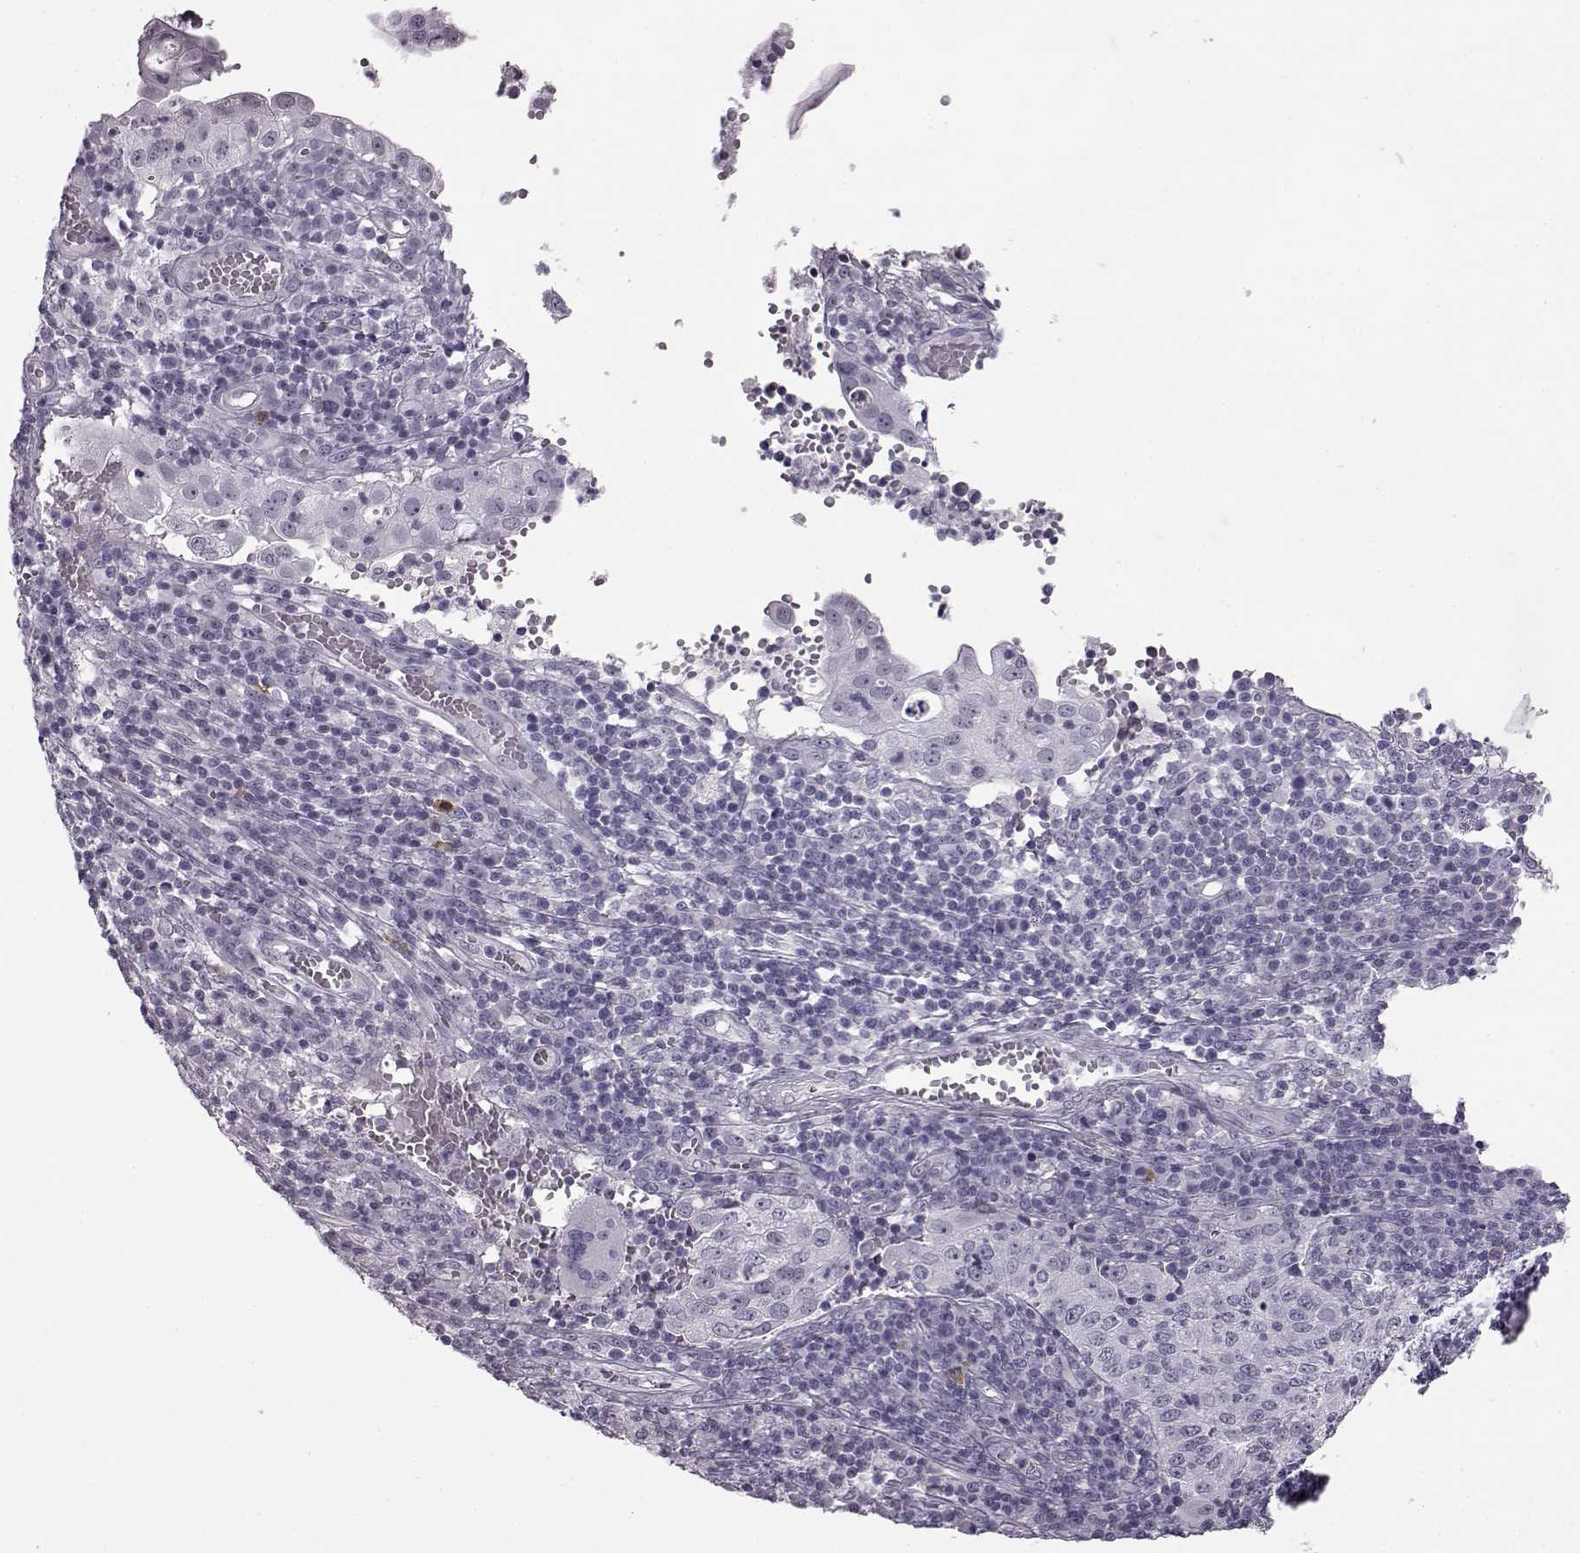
{"staining": {"intensity": "negative", "quantity": "none", "location": "none"}, "tissue": "cervical cancer", "cell_type": "Tumor cells", "image_type": "cancer", "snomed": [{"axis": "morphology", "description": "Squamous cell carcinoma, NOS"}, {"axis": "topography", "description": "Cervix"}], "caption": "There is no significant positivity in tumor cells of cervical cancer (squamous cell carcinoma). (DAB IHC visualized using brightfield microscopy, high magnification).", "gene": "PRPH2", "patient": {"sex": "female", "age": 39}}